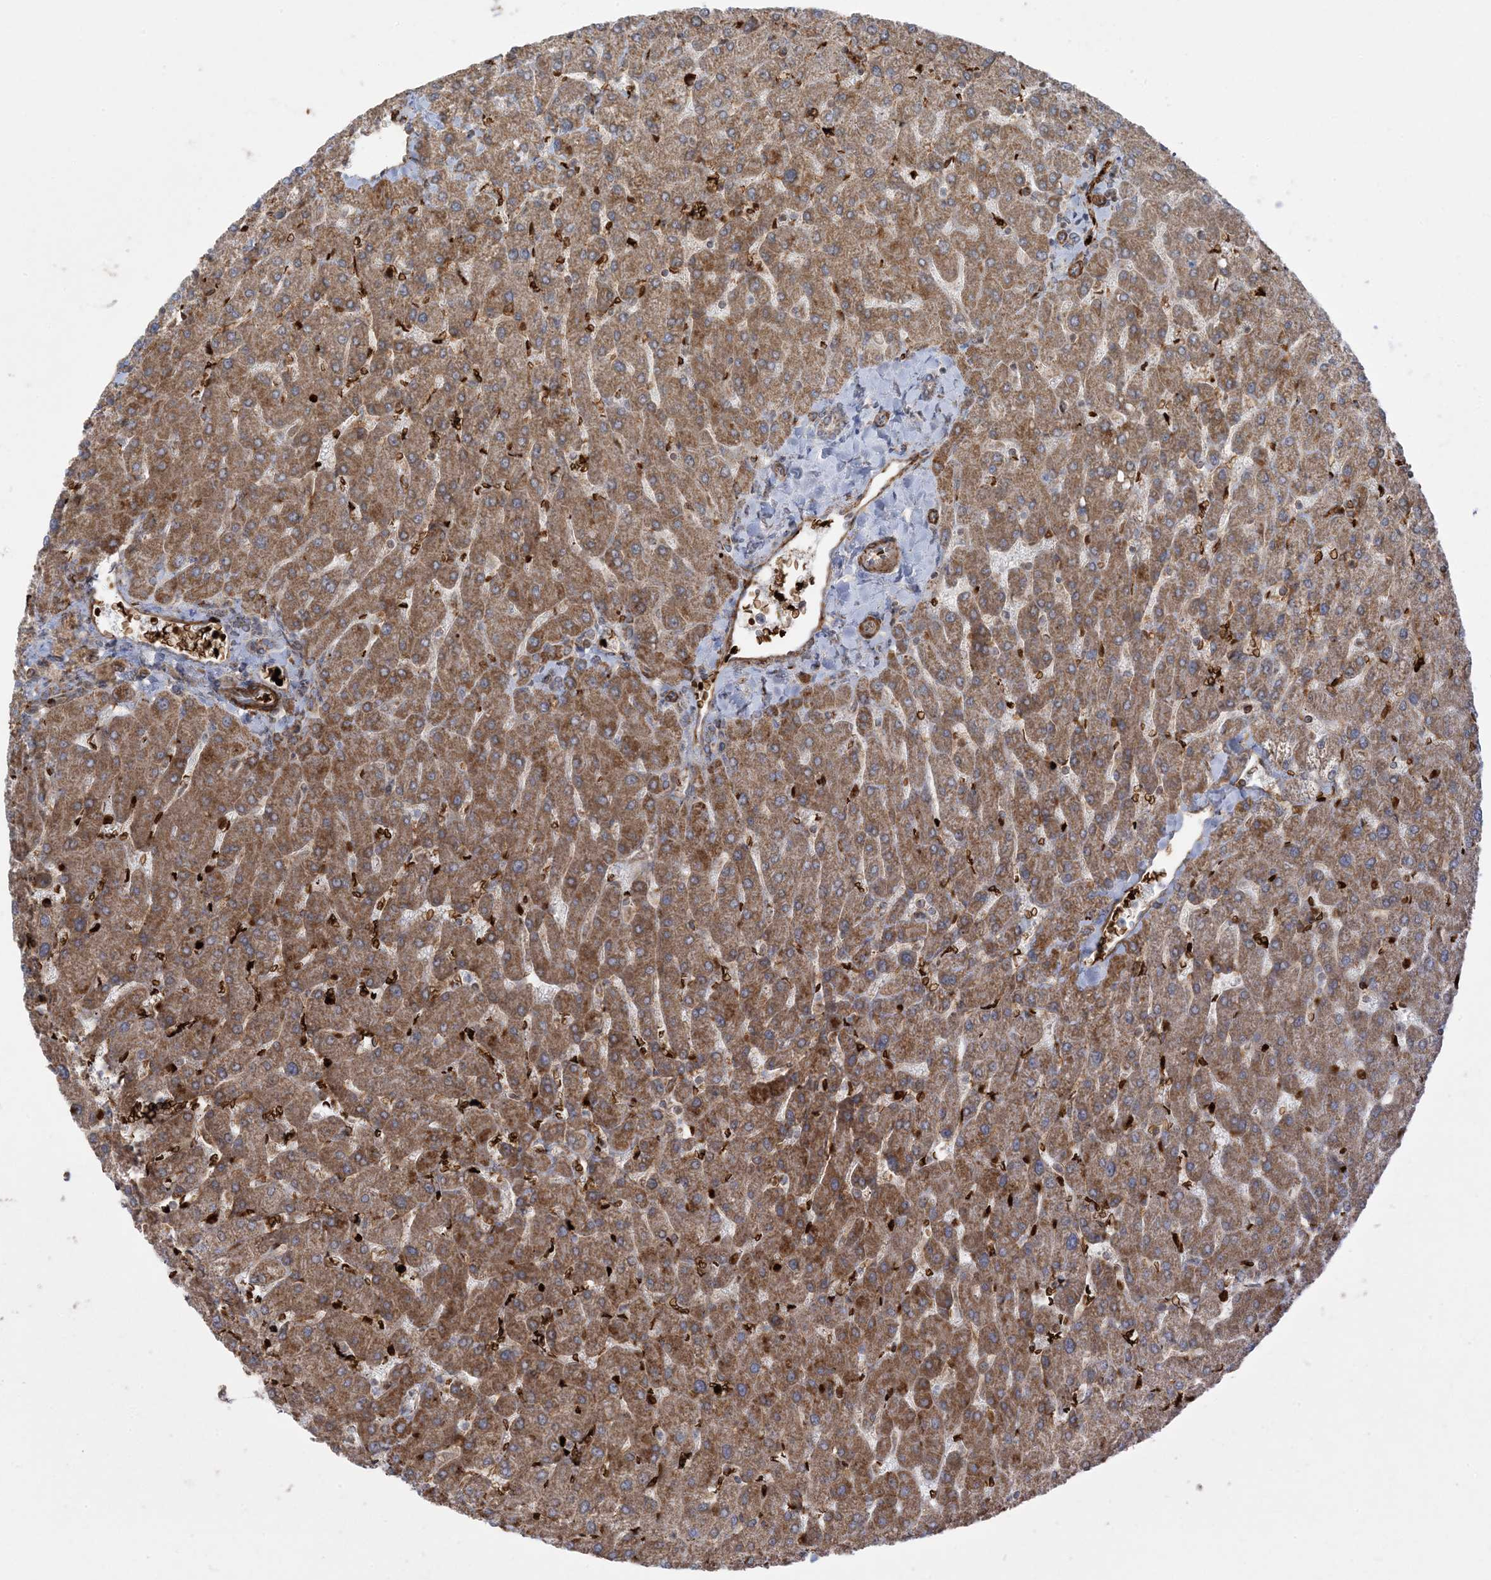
{"staining": {"intensity": "weak", "quantity": "25%-75%", "location": "cytoplasmic/membranous"}, "tissue": "liver", "cell_type": "Cholangiocytes", "image_type": "normal", "snomed": [{"axis": "morphology", "description": "Normal tissue, NOS"}, {"axis": "topography", "description": "Liver"}], "caption": "Liver stained with a brown dye exhibits weak cytoplasmic/membranous positive positivity in approximately 25%-75% of cholangiocytes.", "gene": "PIK3R4", "patient": {"sex": "male", "age": 55}}